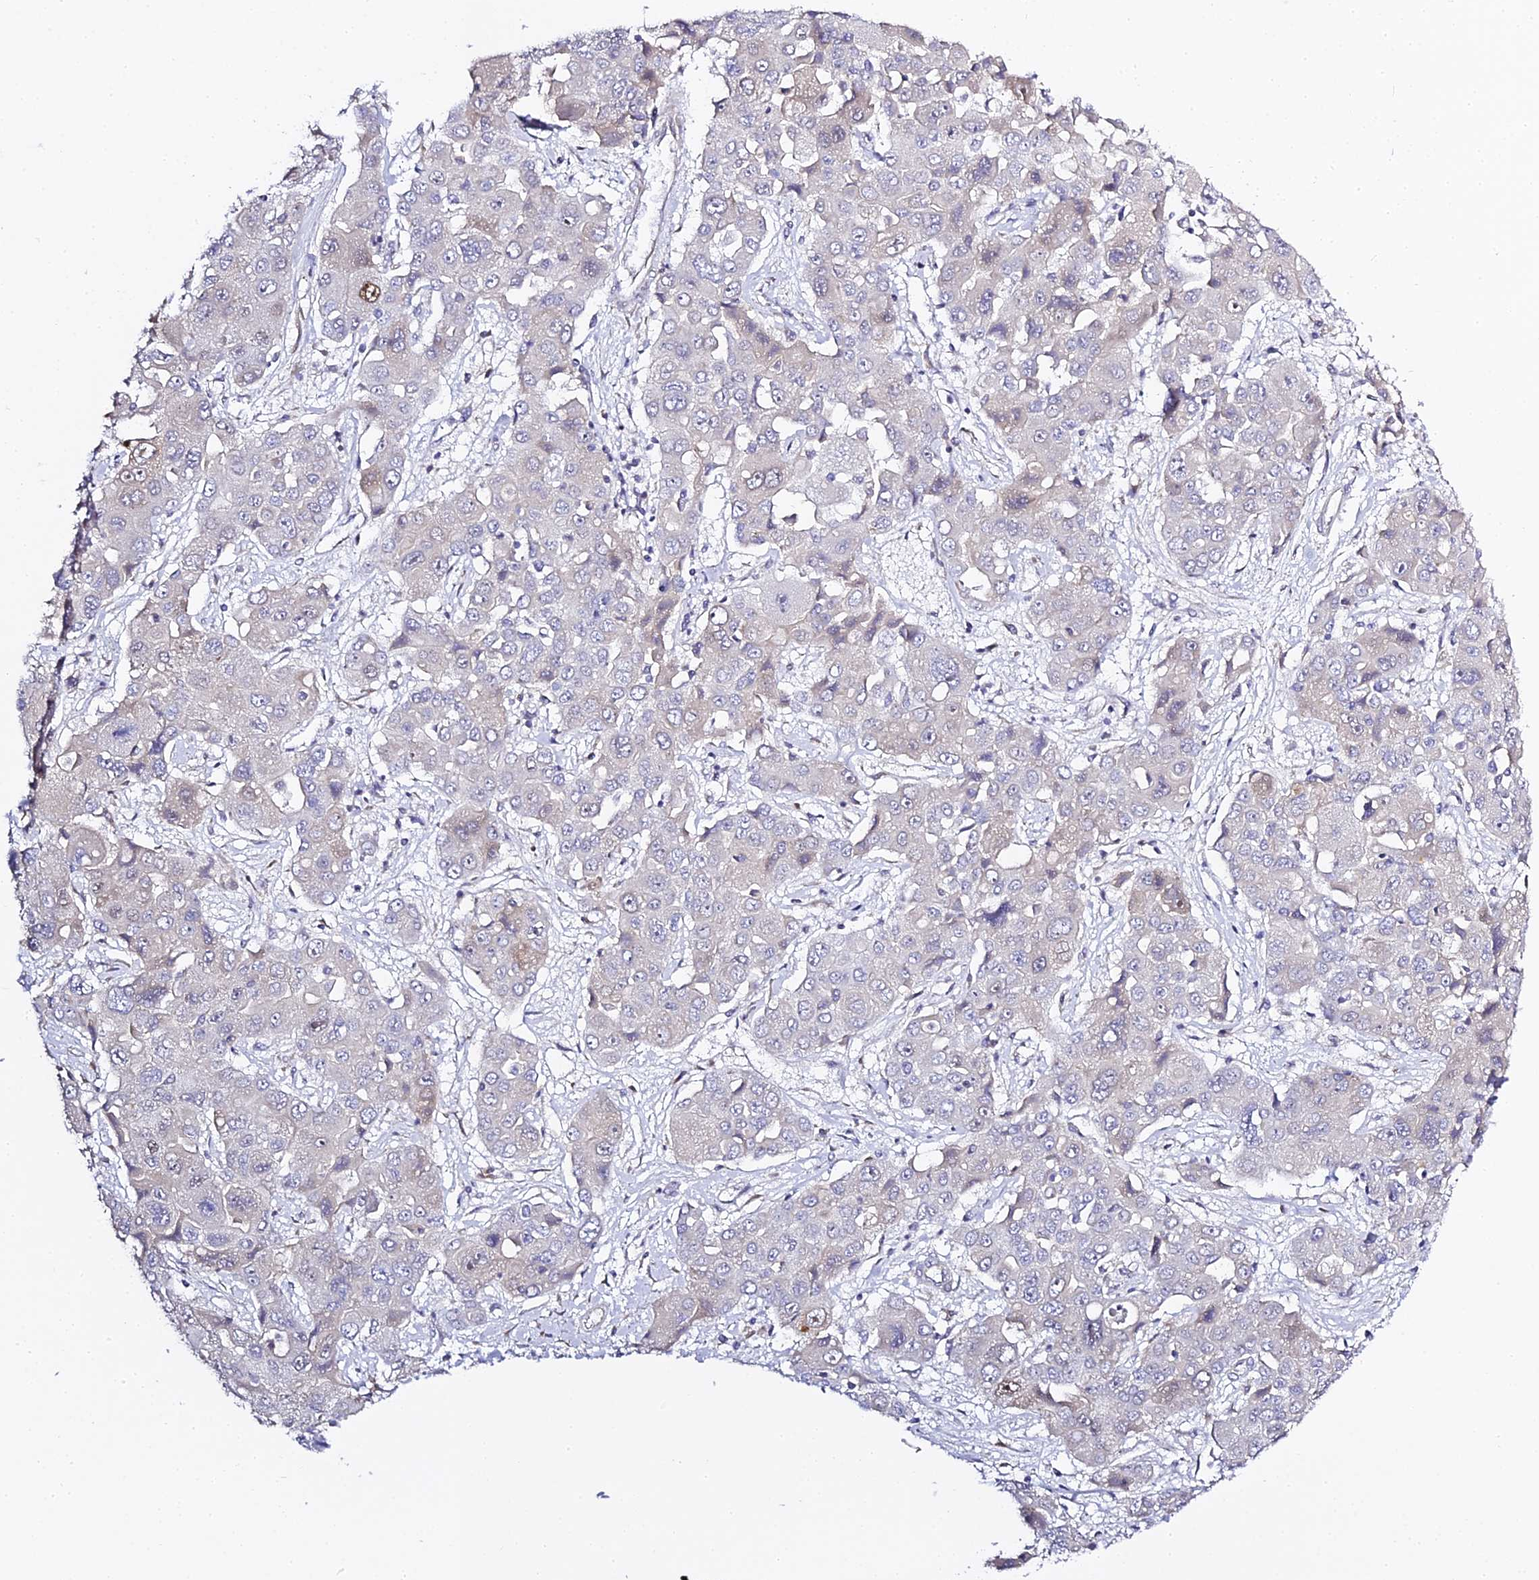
{"staining": {"intensity": "negative", "quantity": "none", "location": "none"}, "tissue": "liver cancer", "cell_type": "Tumor cells", "image_type": "cancer", "snomed": [{"axis": "morphology", "description": "Cholangiocarcinoma"}, {"axis": "topography", "description": "Liver"}], "caption": "Immunohistochemistry (IHC) micrograph of neoplastic tissue: cholangiocarcinoma (liver) stained with DAB demonstrates no significant protein positivity in tumor cells.", "gene": "SERP1", "patient": {"sex": "male", "age": 67}}